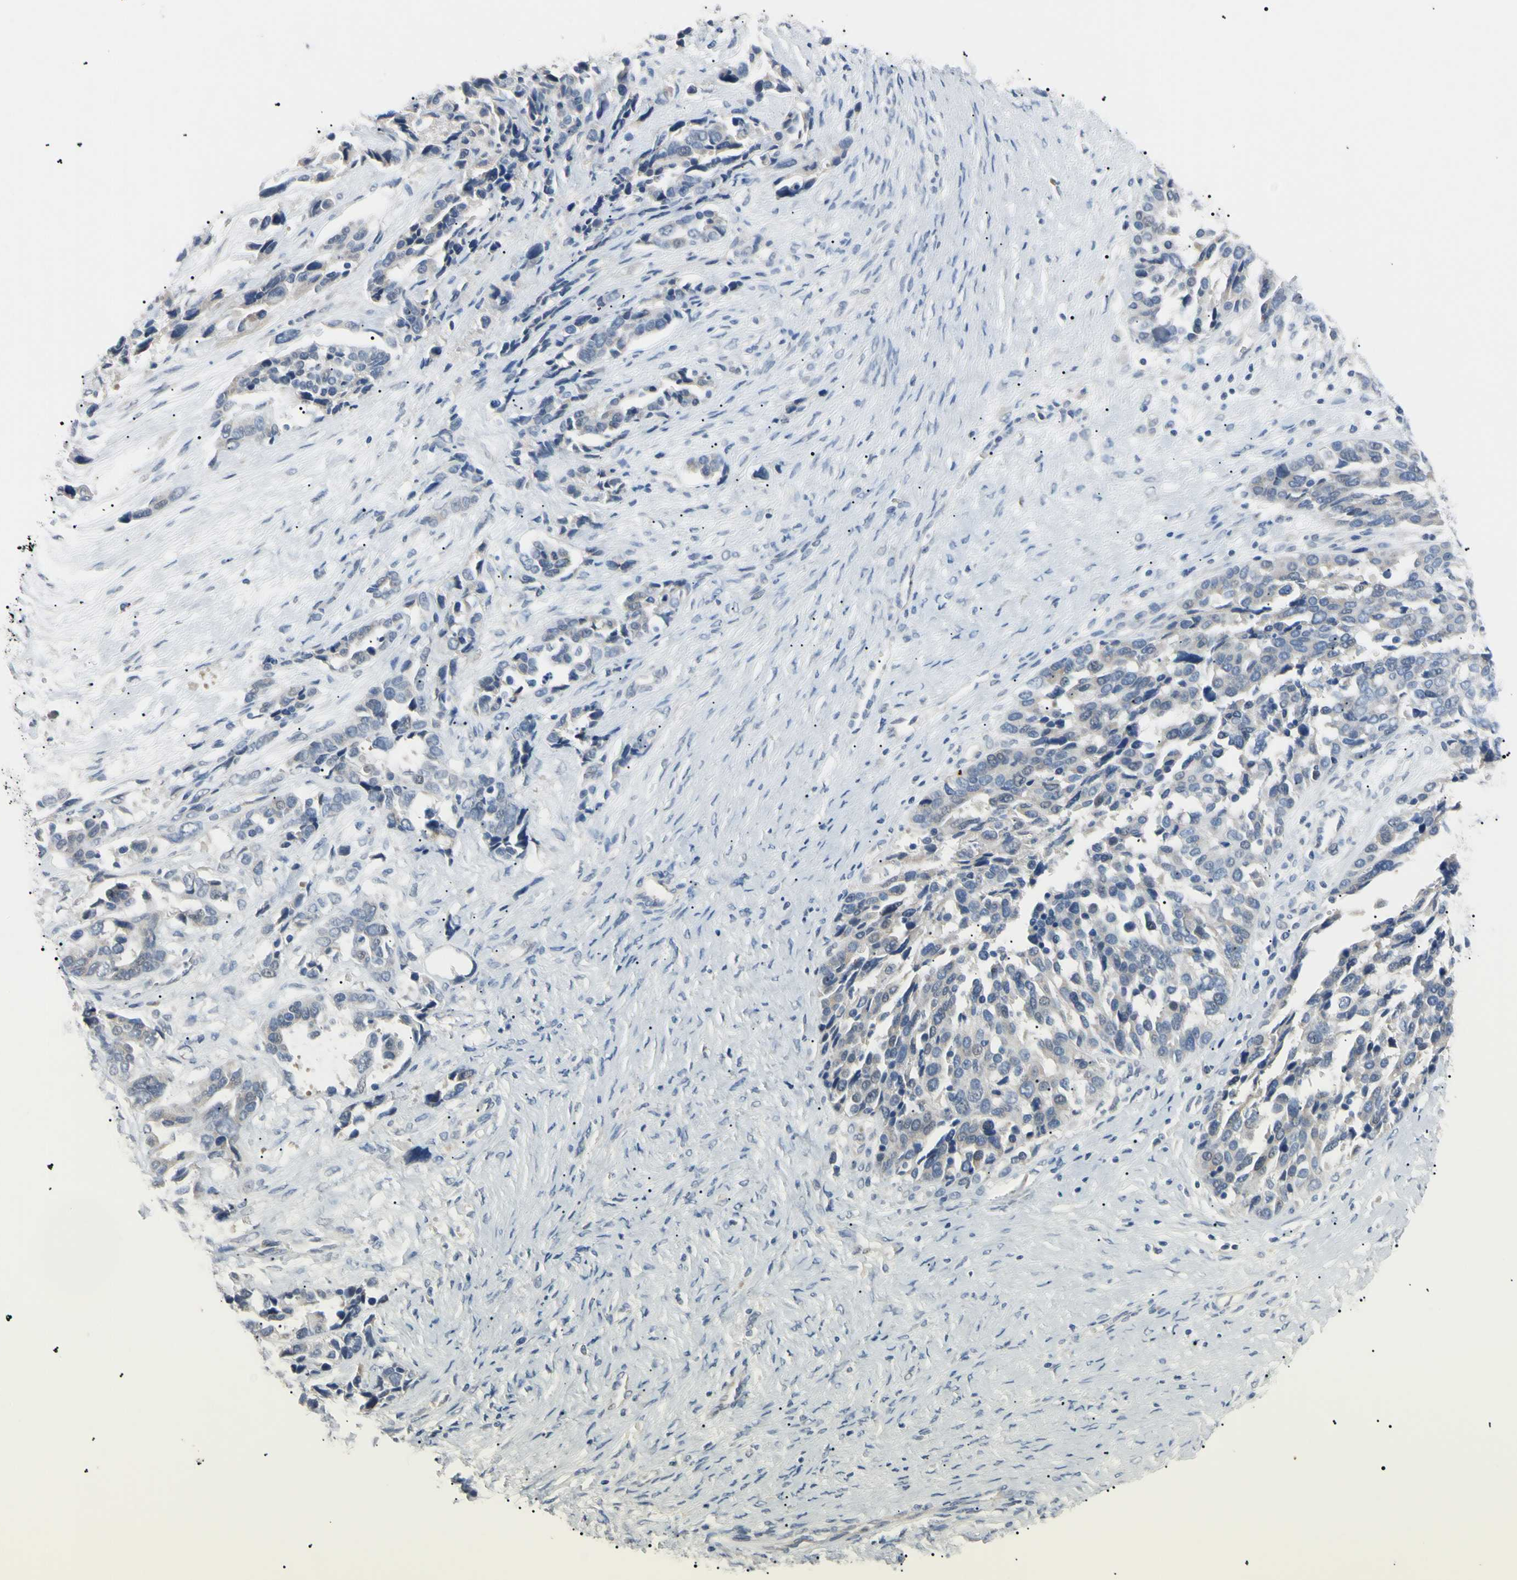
{"staining": {"intensity": "negative", "quantity": "none", "location": "none"}, "tissue": "ovarian cancer", "cell_type": "Tumor cells", "image_type": "cancer", "snomed": [{"axis": "morphology", "description": "Cystadenocarcinoma, serous, NOS"}, {"axis": "topography", "description": "Ovary"}], "caption": "DAB immunohistochemical staining of ovarian cancer (serous cystadenocarcinoma) shows no significant staining in tumor cells.", "gene": "CGB3", "patient": {"sex": "female", "age": 44}}